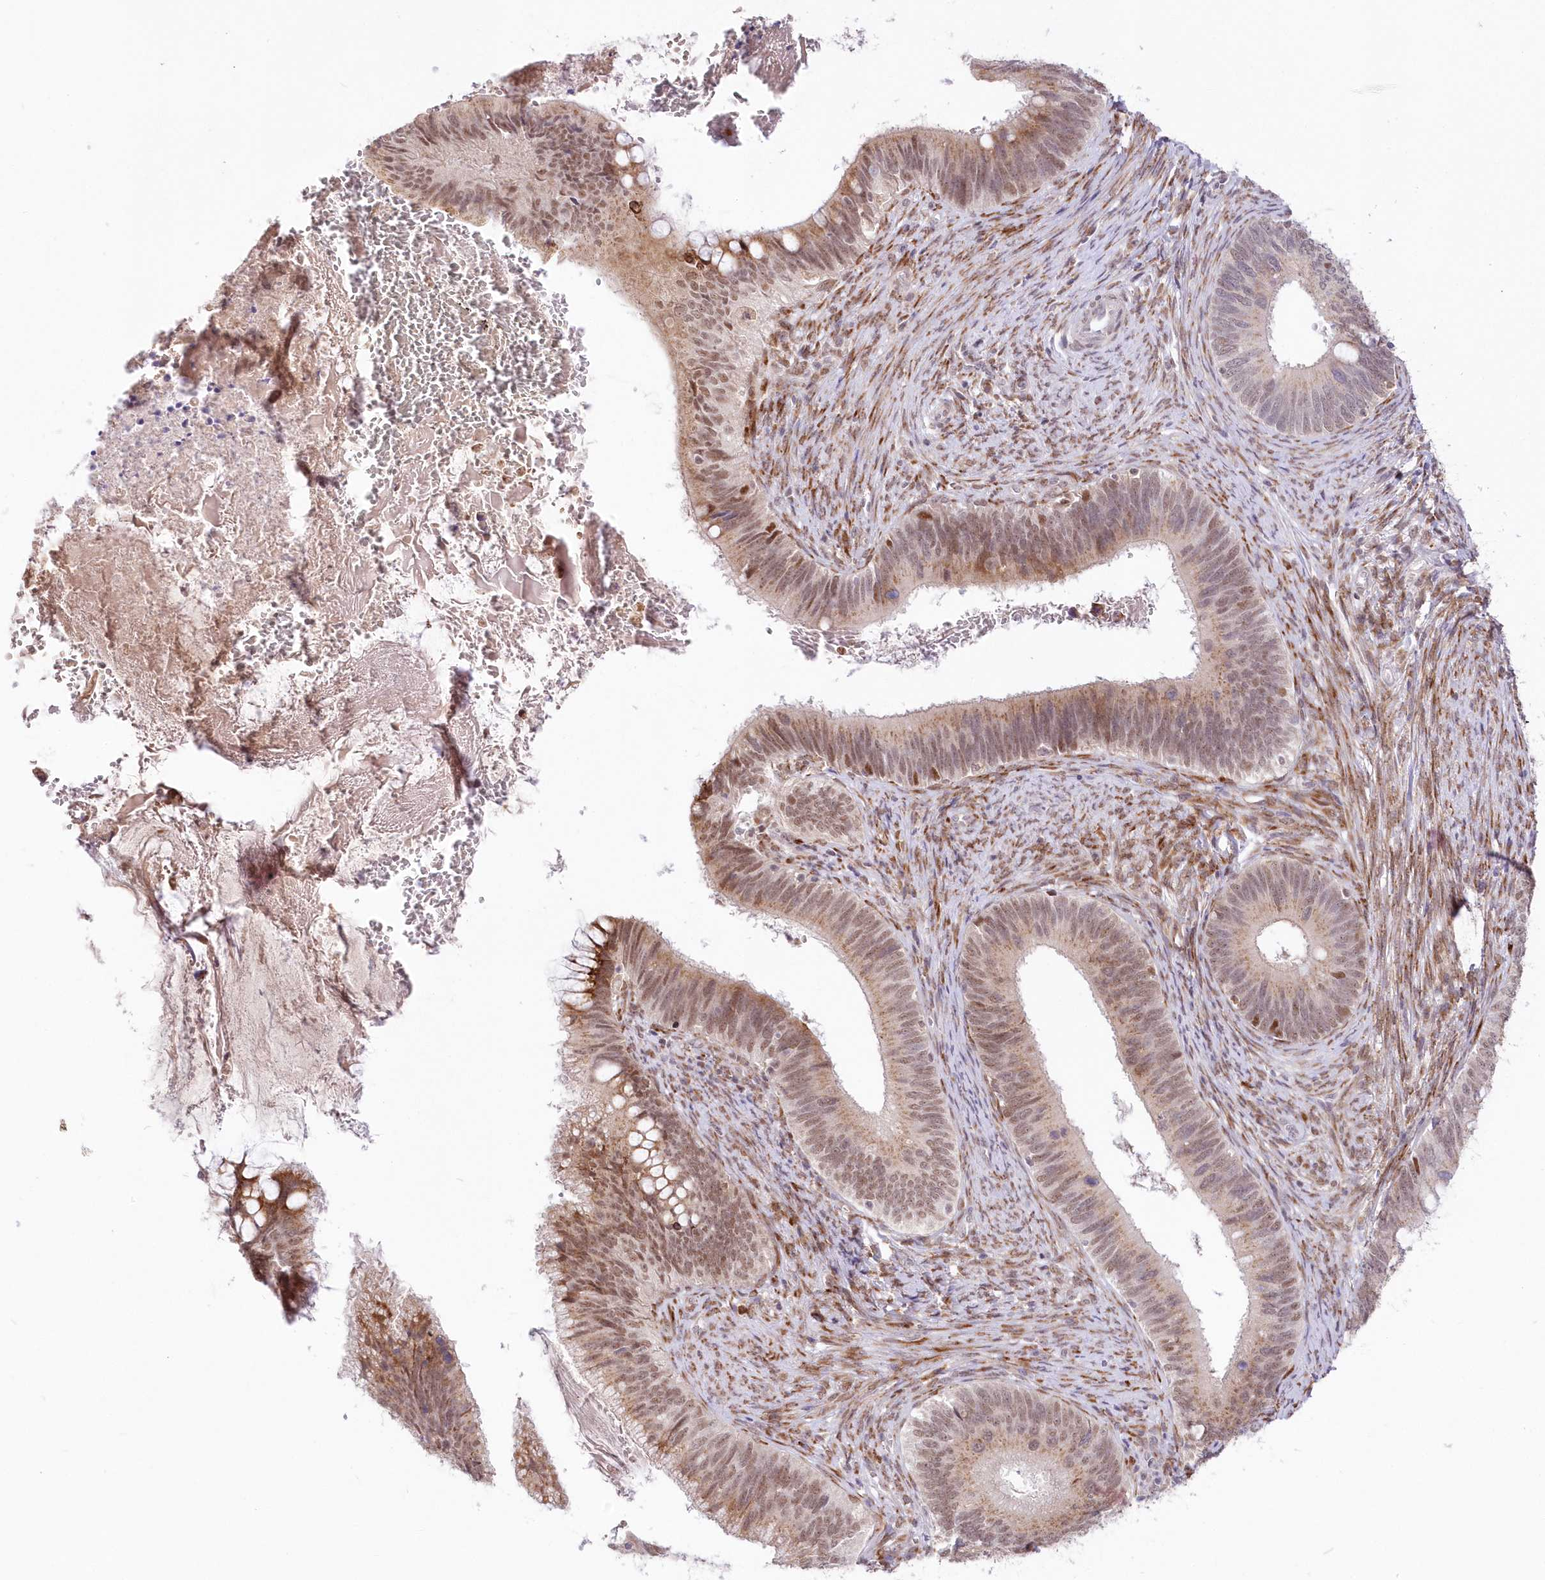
{"staining": {"intensity": "weak", "quantity": "25%-75%", "location": "cytoplasmic/membranous,nuclear"}, "tissue": "cervical cancer", "cell_type": "Tumor cells", "image_type": "cancer", "snomed": [{"axis": "morphology", "description": "Adenocarcinoma, NOS"}, {"axis": "topography", "description": "Cervix"}], "caption": "A brown stain highlights weak cytoplasmic/membranous and nuclear positivity of a protein in cervical cancer tumor cells. Ihc stains the protein in brown and the nuclei are stained blue.", "gene": "LDB1", "patient": {"sex": "female", "age": 42}}